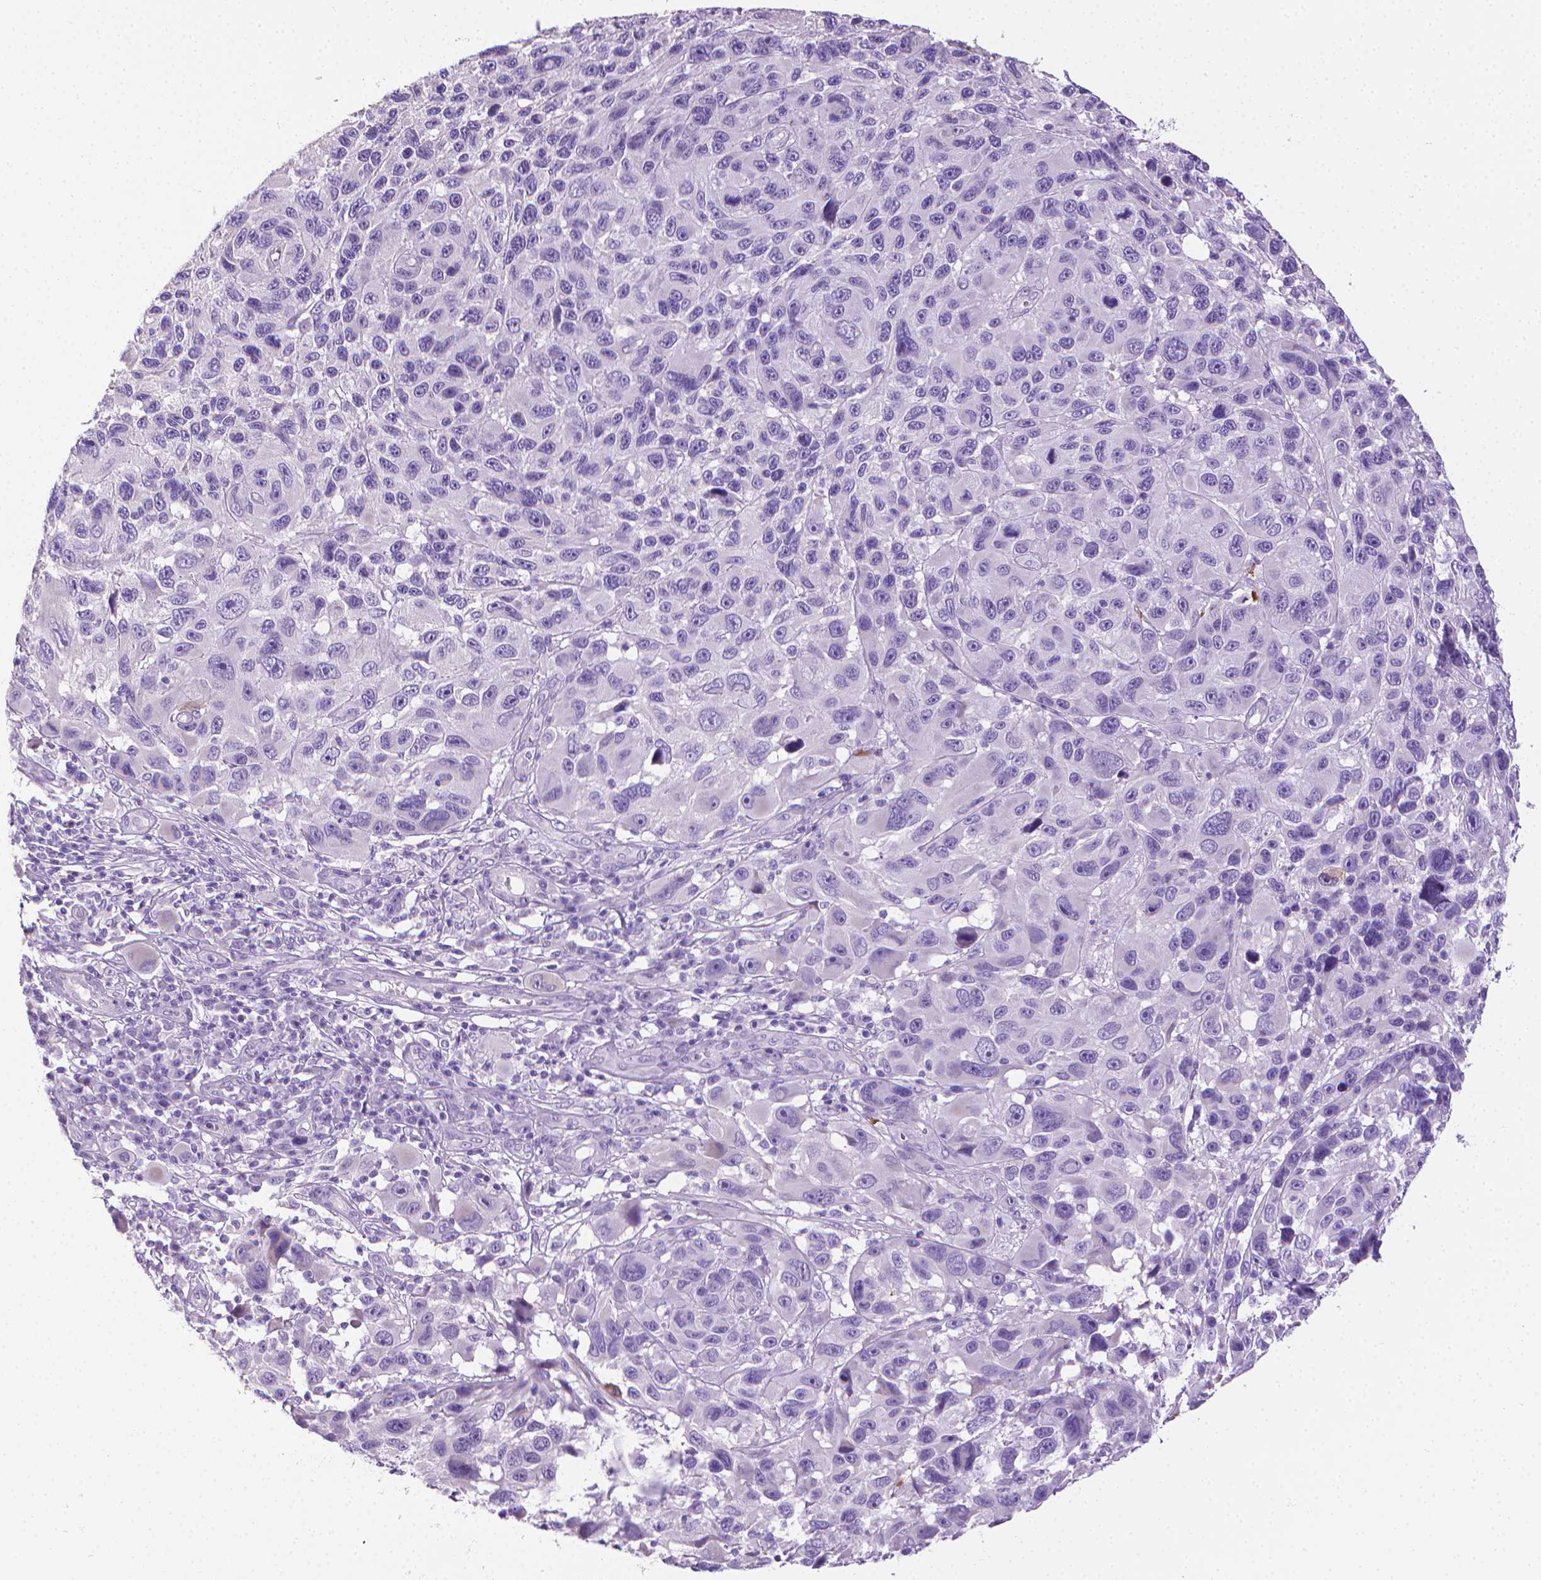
{"staining": {"intensity": "negative", "quantity": "none", "location": "none"}, "tissue": "melanoma", "cell_type": "Tumor cells", "image_type": "cancer", "snomed": [{"axis": "morphology", "description": "Malignant melanoma, NOS"}, {"axis": "topography", "description": "Skin"}], "caption": "High power microscopy histopathology image of an immunohistochemistry image of malignant melanoma, revealing no significant staining in tumor cells.", "gene": "PNMA2", "patient": {"sex": "male", "age": 53}}